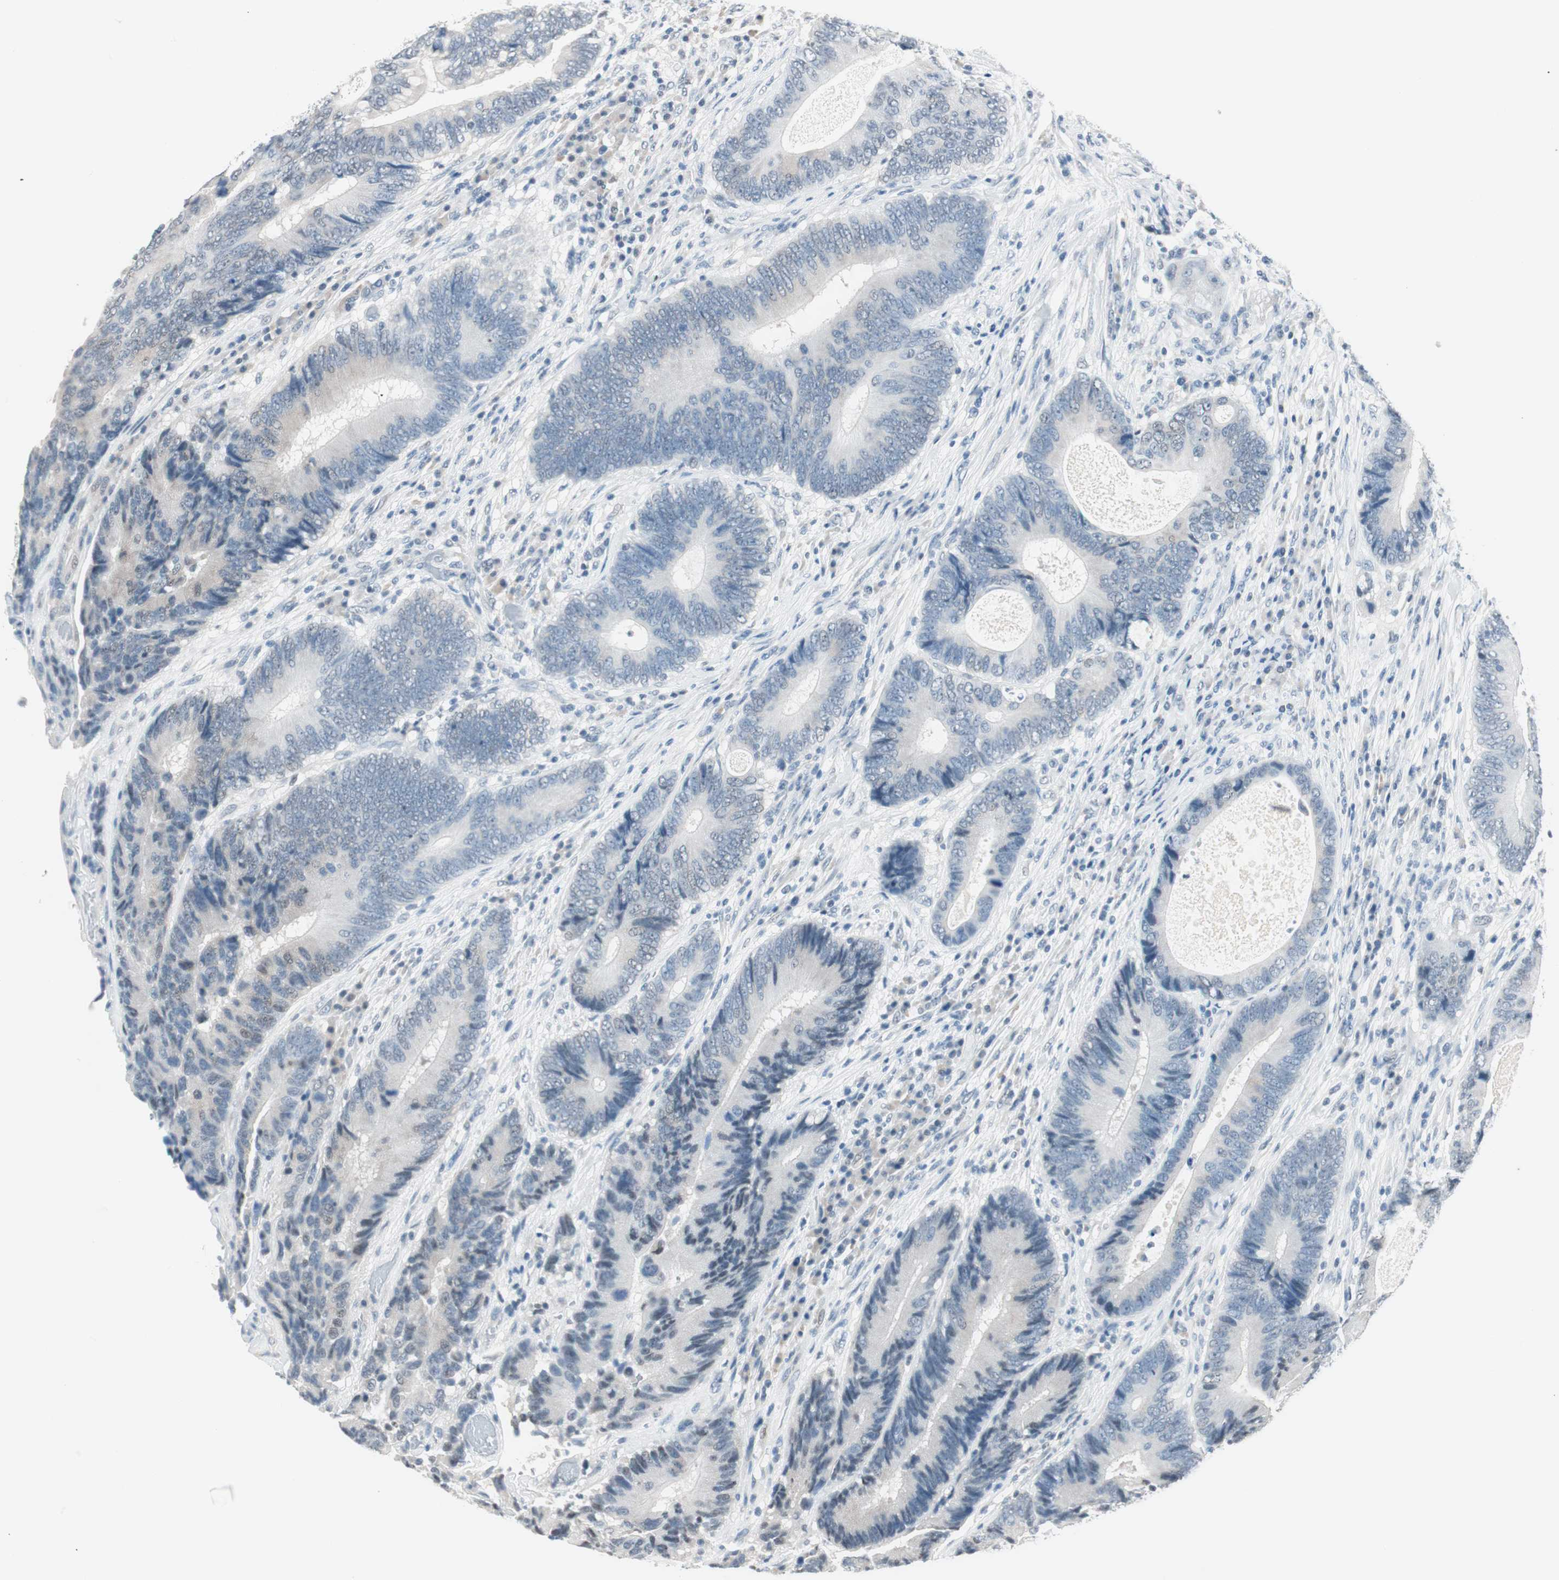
{"staining": {"intensity": "negative", "quantity": "none", "location": "none"}, "tissue": "colorectal cancer", "cell_type": "Tumor cells", "image_type": "cancer", "snomed": [{"axis": "morphology", "description": "Adenocarcinoma, NOS"}, {"axis": "topography", "description": "Colon"}], "caption": "IHC of colorectal cancer reveals no staining in tumor cells. (Stains: DAB (3,3'-diaminobenzidine) IHC with hematoxylin counter stain, Microscopy: brightfield microscopy at high magnification).", "gene": "HOXB13", "patient": {"sex": "female", "age": 78}}